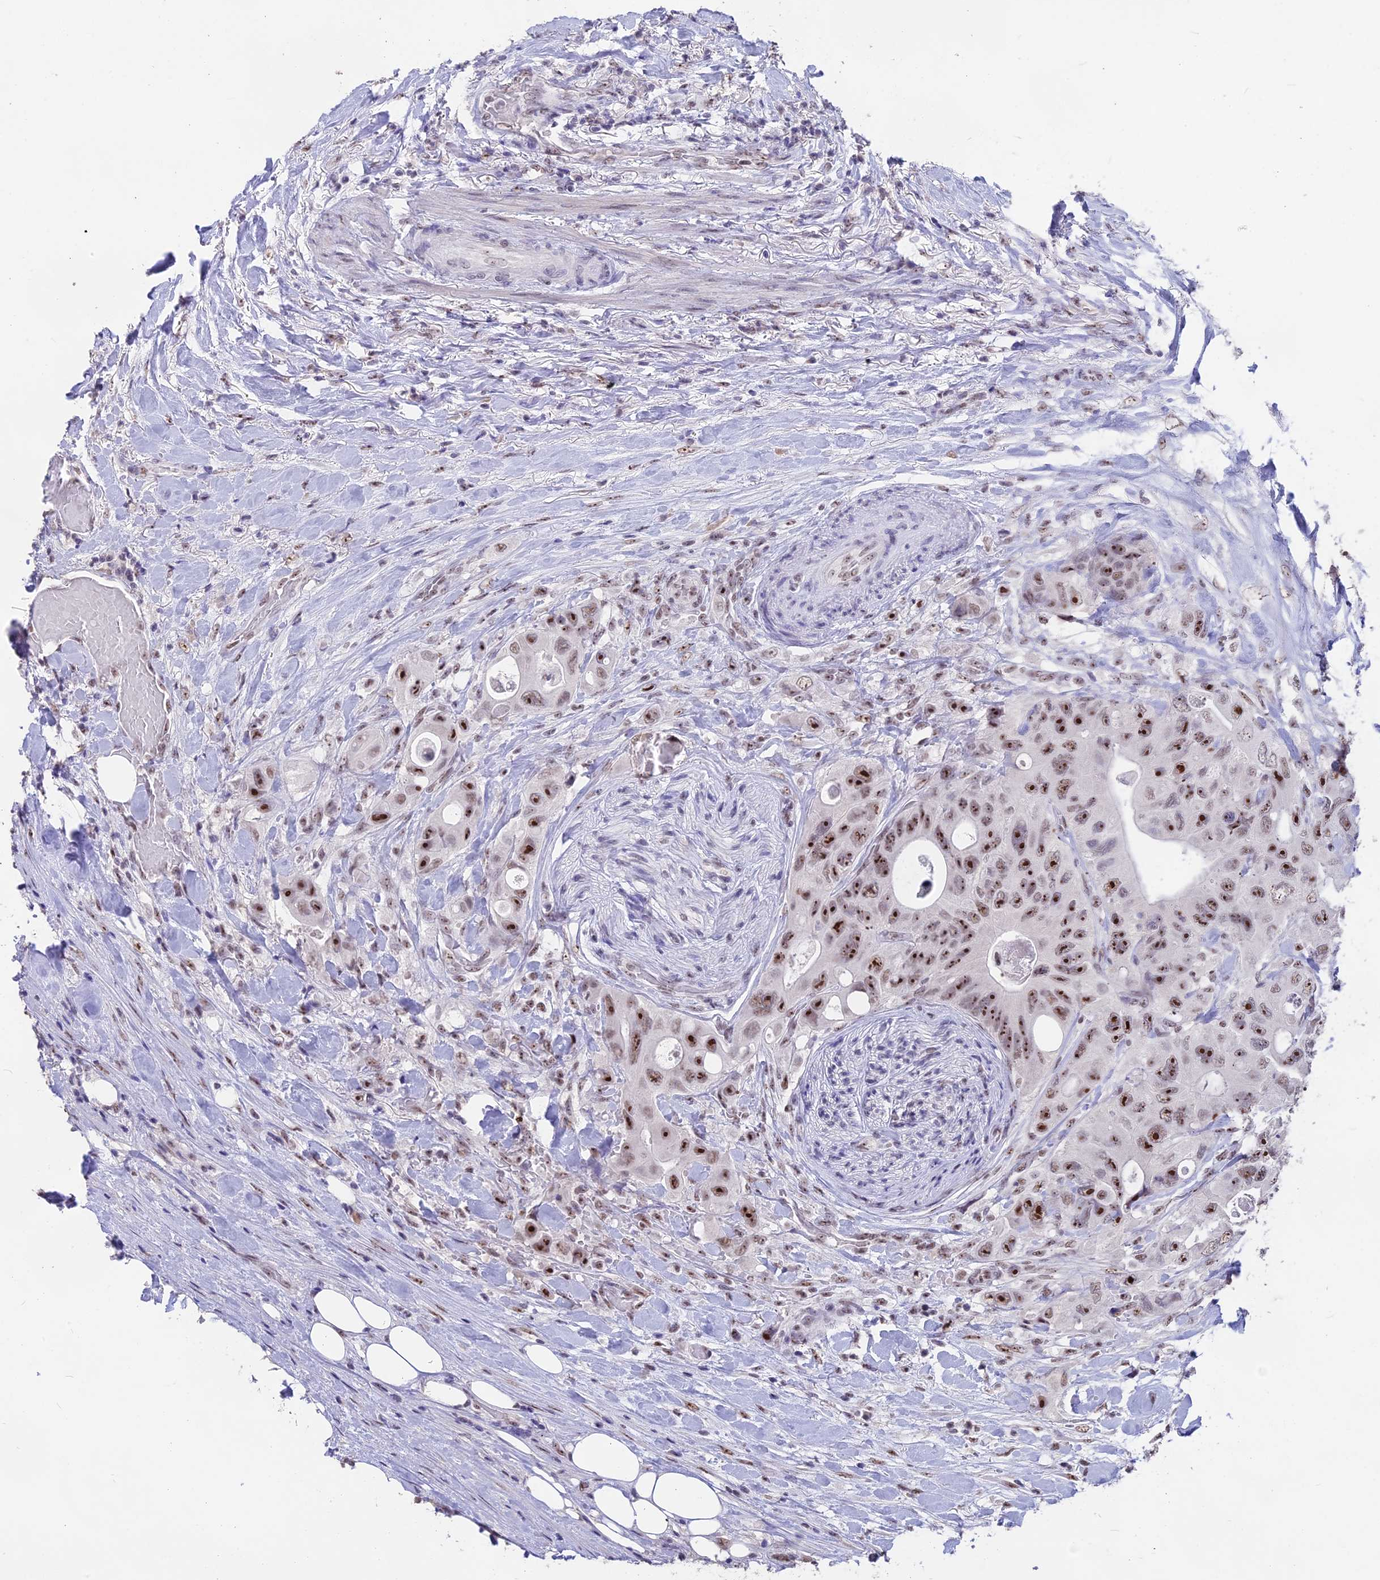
{"staining": {"intensity": "strong", "quantity": ">75%", "location": "nuclear"}, "tissue": "colorectal cancer", "cell_type": "Tumor cells", "image_type": "cancer", "snomed": [{"axis": "morphology", "description": "Adenocarcinoma, NOS"}, {"axis": "topography", "description": "Colon"}], "caption": "Colorectal cancer stained for a protein reveals strong nuclear positivity in tumor cells.", "gene": "SETD2", "patient": {"sex": "female", "age": 46}}